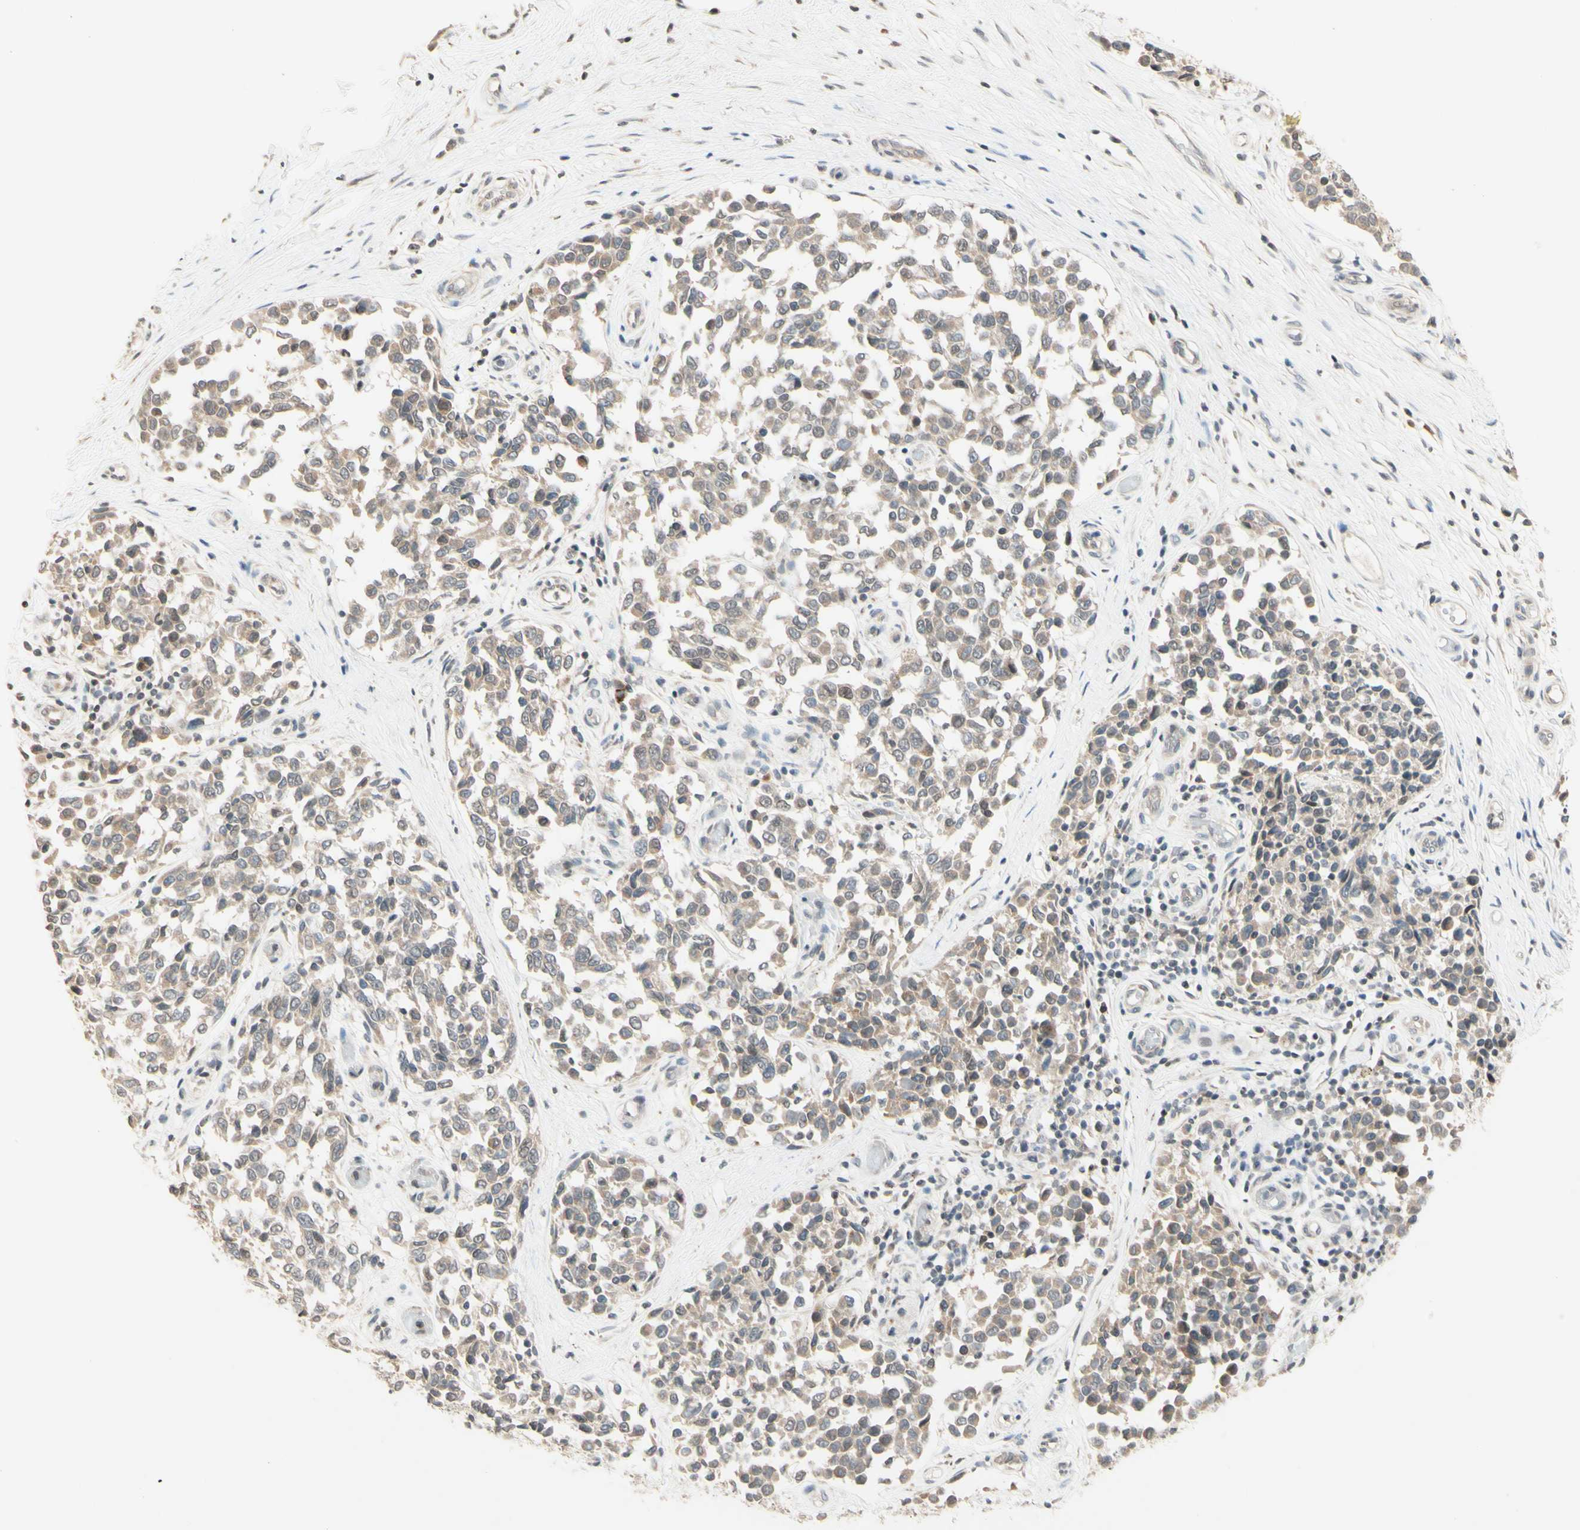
{"staining": {"intensity": "weak", "quantity": ">75%", "location": "cytoplasmic/membranous"}, "tissue": "melanoma", "cell_type": "Tumor cells", "image_type": "cancer", "snomed": [{"axis": "morphology", "description": "Malignant melanoma, NOS"}, {"axis": "topography", "description": "Skin"}], "caption": "Immunohistochemistry (IHC) (DAB) staining of malignant melanoma reveals weak cytoplasmic/membranous protein staining in about >75% of tumor cells. The protein of interest is shown in brown color, while the nuclei are stained blue.", "gene": "ZW10", "patient": {"sex": "female", "age": 64}}